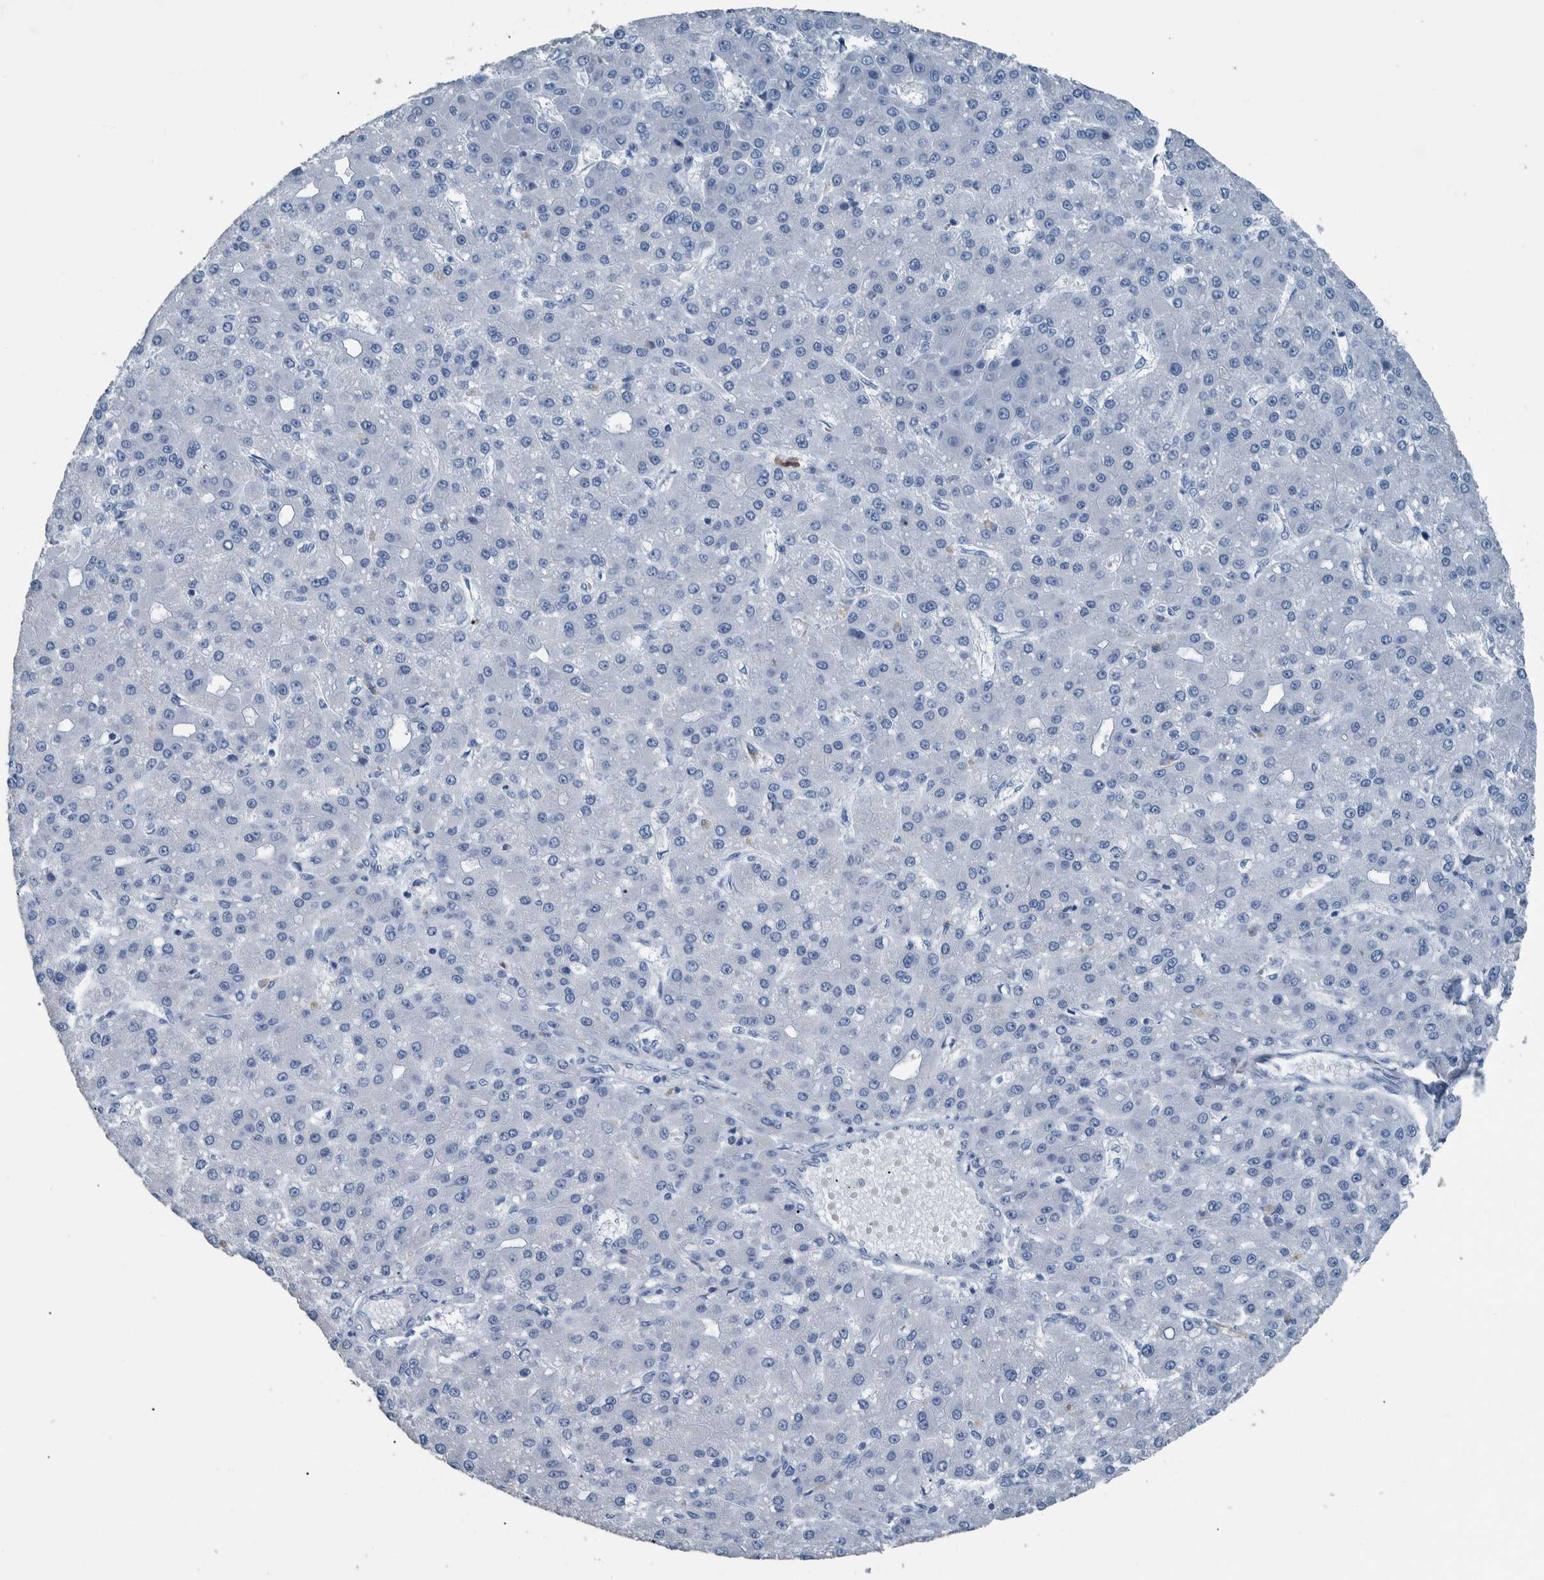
{"staining": {"intensity": "negative", "quantity": "none", "location": "none"}, "tissue": "liver cancer", "cell_type": "Tumor cells", "image_type": "cancer", "snomed": [{"axis": "morphology", "description": "Carcinoma, Hepatocellular, NOS"}, {"axis": "topography", "description": "Liver"}], "caption": "Tumor cells are negative for protein expression in human liver hepatocellular carcinoma.", "gene": "IDO1", "patient": {"sex": "male", "age": 67}}